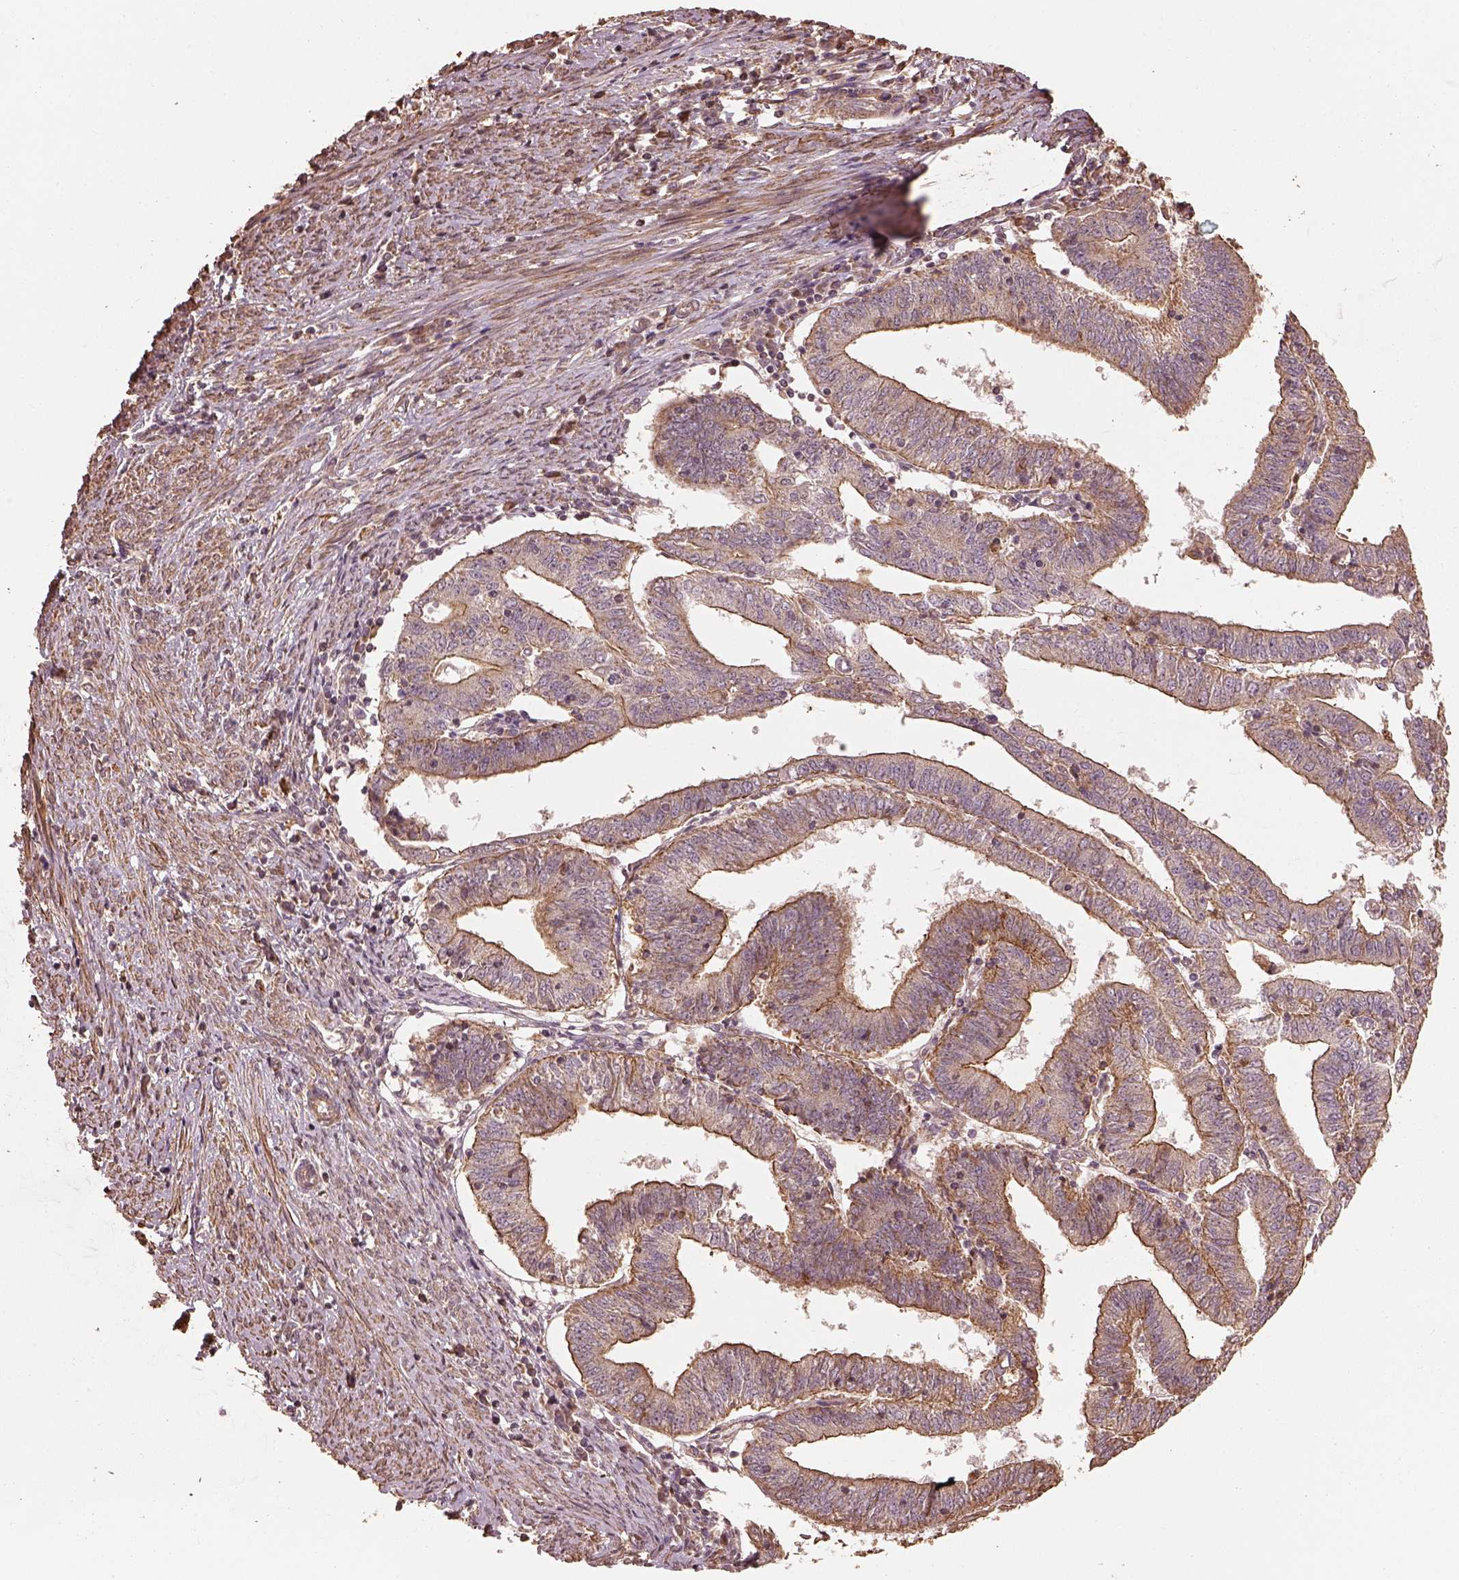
{"staining": {"intensity": "moderate", "quantity": "25%-75%", "location": "cytoplasmic/membranous"}, "tissue": "endometrial cancer", "cell_type": "Tumor cells", "image_type": "cancer", "snomed": [{"axis": "morphology", "description": "Adenocarcinoma, NOS"}, {"axis": "topography", "description": "Endometrium"}], "caption": "This micrograph displays endometrial cancer (adenocarcinoma) stained with immunohistochemistry (IHC) to label a protein in brown. The cytoplasmic/membranous of tumor cells show moderate positivity for the protein. Nuclei are counter-stained blue.", "gene": "METTL4", "patient": {"sex": "female", "age": 82}}